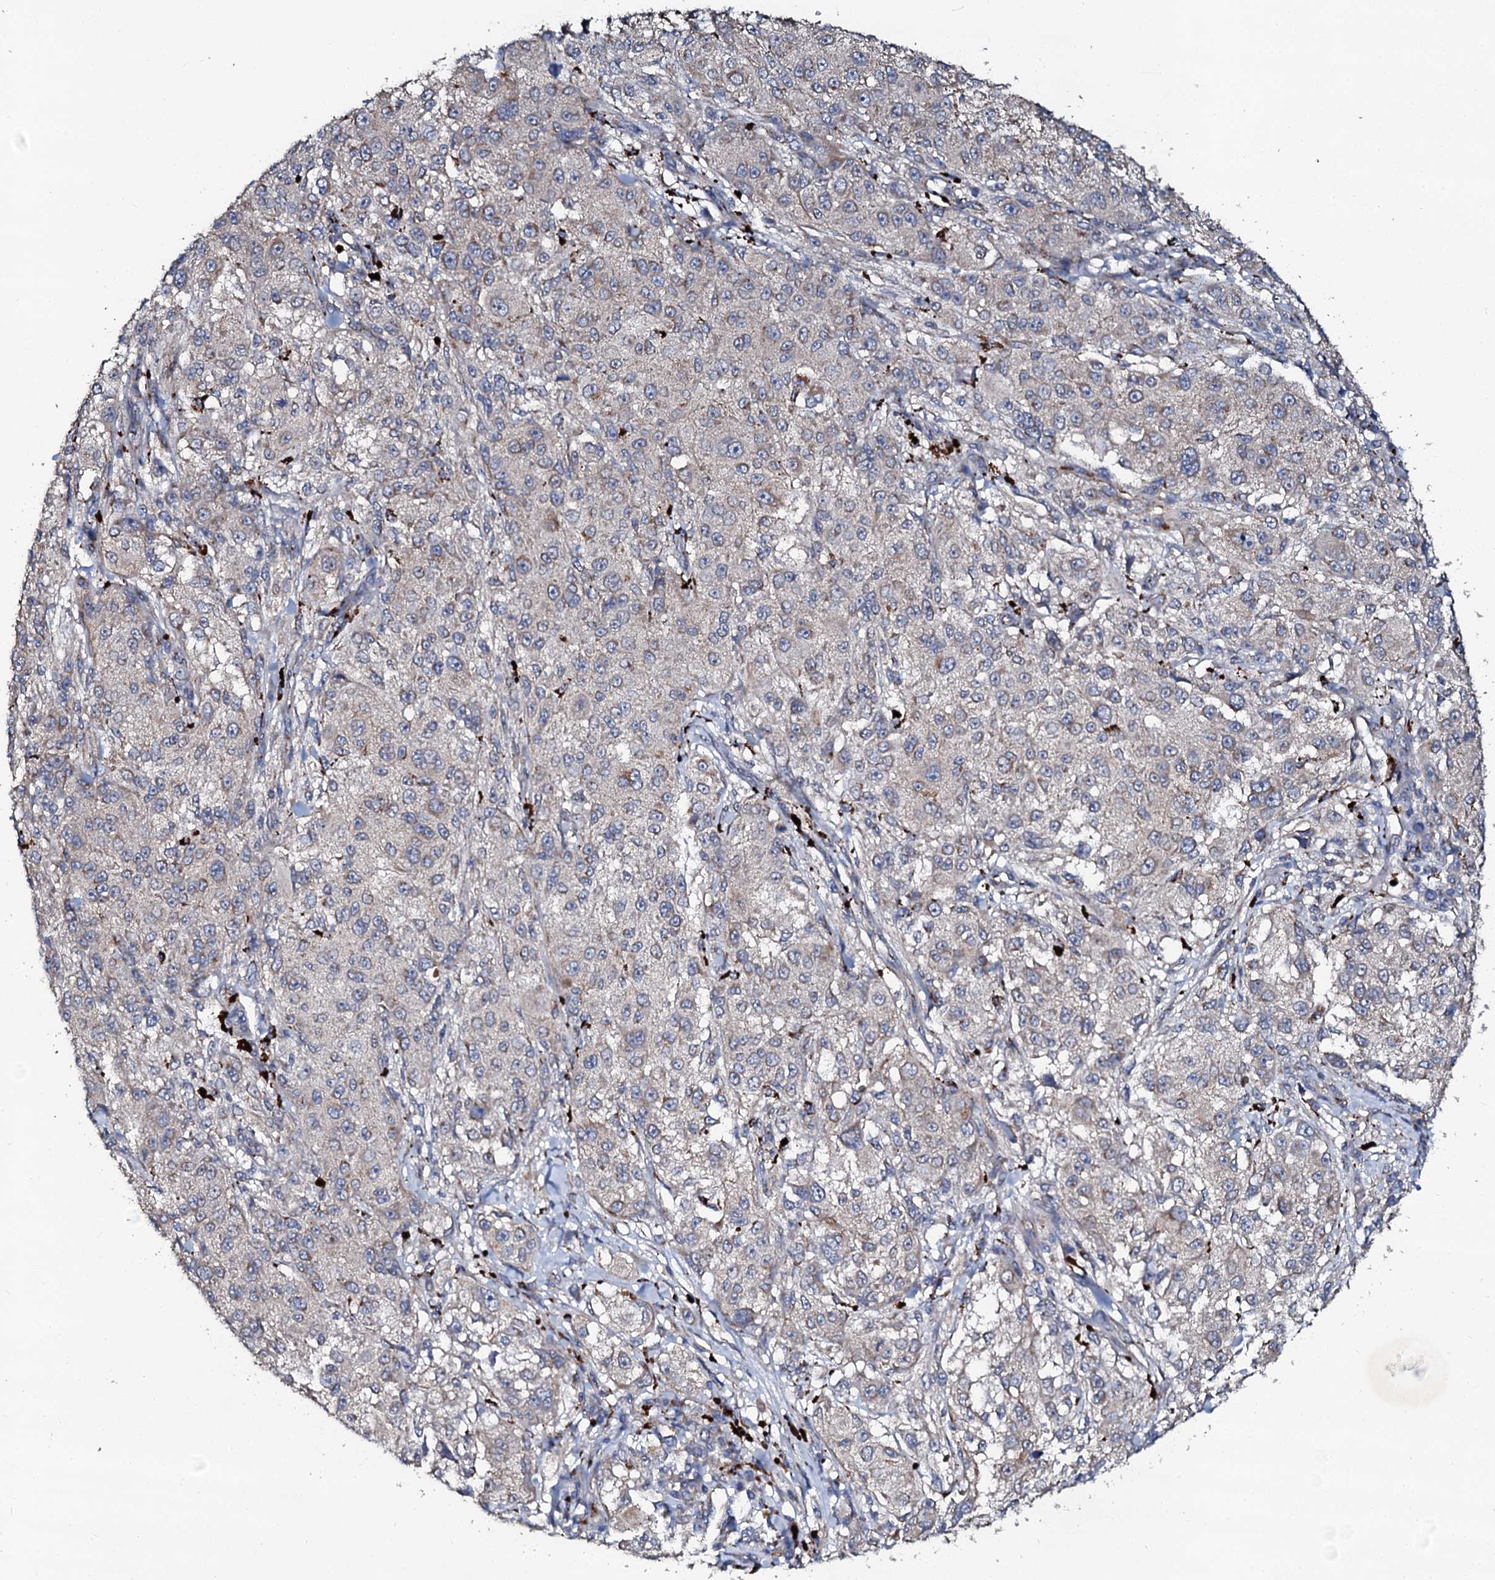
{"staining": {"intensity": "weak", "quantity": "<25%", "location": "cytoplasmic/membranous"}, "tissue": "melanoma", "cell_type": "Tumor cells", "image_type": "cancer", "snomed": [{"axis": "morphology", "description": "Necrosis, NOS"}, {"axis": "morphology", "description": "Malignant melanoma, NOS"}, {"axis": "topography", "description": "Skin"}], "caption": "A photomicrograph of melanoma stained for a protein demonstrates no brown staining in tumor cells. (DAB (3,3'-diaminobenzidine) immunohistochemistry, high magnification).", "gene": "GLCE", "patient": {"sex": "female", "age": 87}}